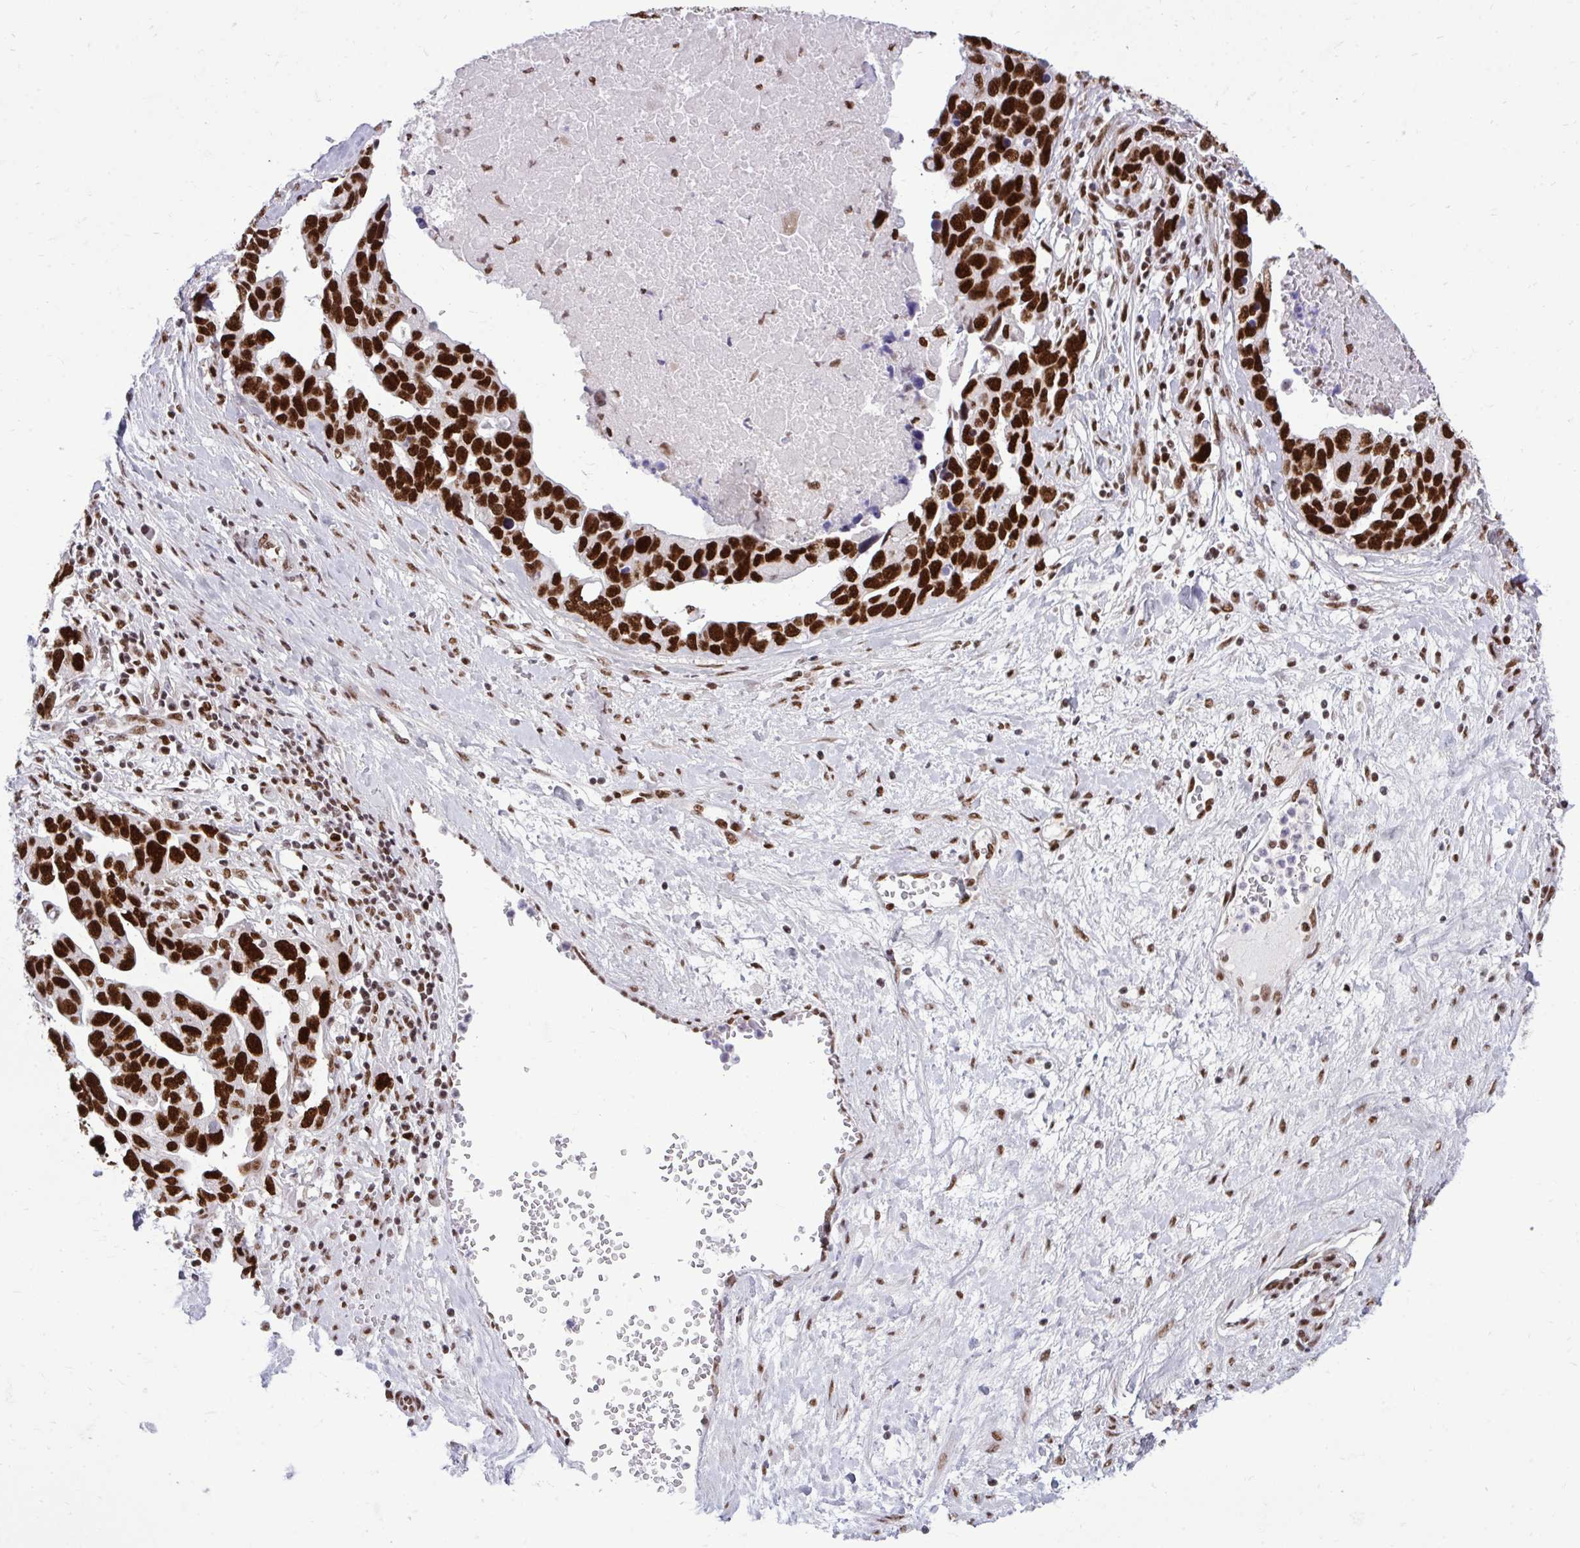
{"staining": {"intensity": "strong", "quantity": ">75%", "location": "nuclear"}, "tissue": "ovarian cancer", "cell_type": "Tumor cells", "image_type": "cancer", "snomed": [{"axis": "morphology", "description": "Cystadenocarcinoma, serous, NOS"}, {"axis": "topography", "description": "Ovary"}], "caption": "An image of human serous cystadenocarcinoma (ovarian) stained for a protein demonstrates strong nuclear brown staining in tumor cells.", "gene": "CDYL", "patient": {"sex": "female", "age": 54}}